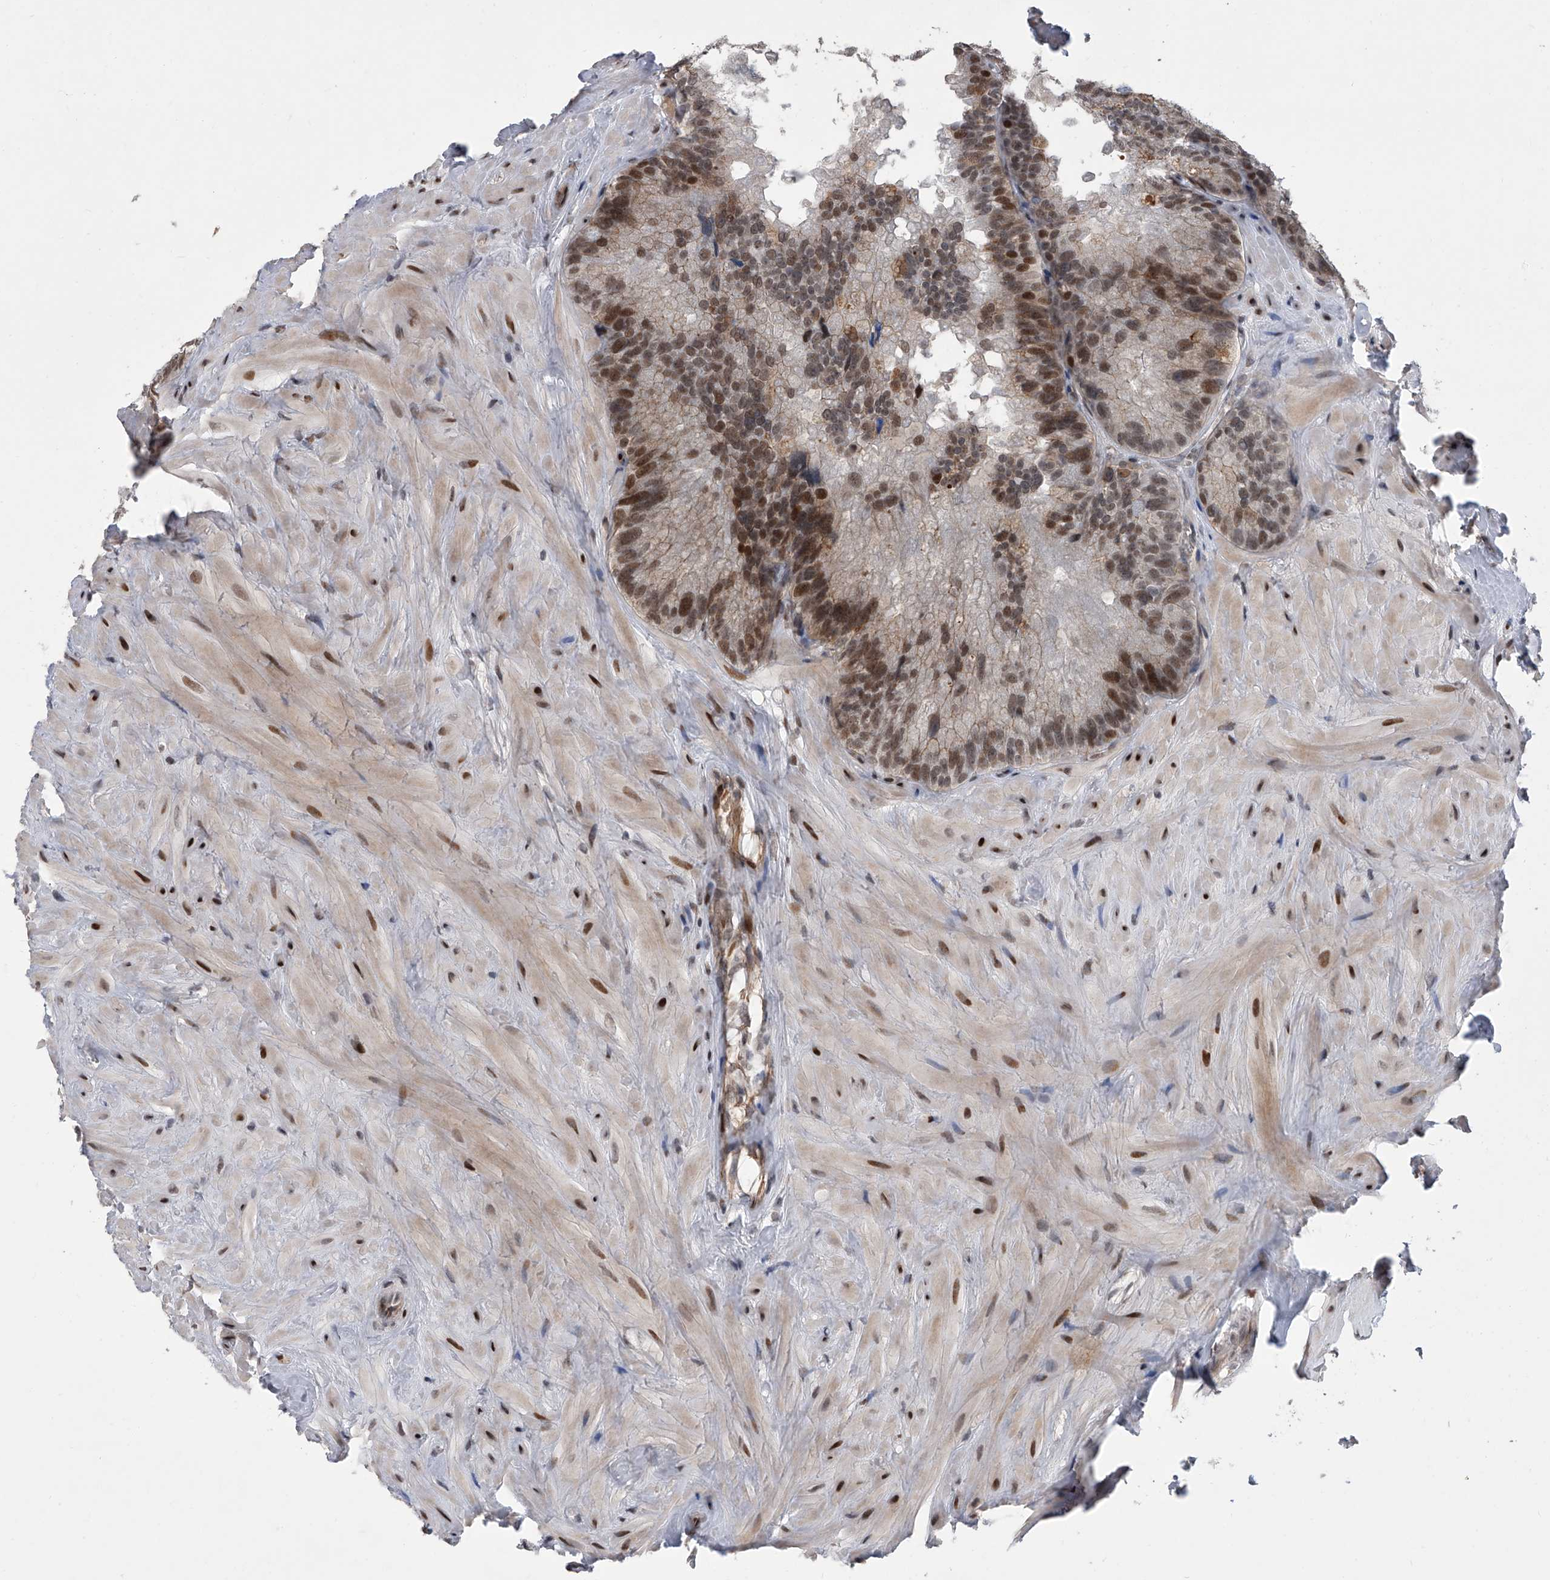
{"staining": {"intensity": "moderate", "quantity": ">75%", "location": "nuclear"}, "tissue": "seminal vesicle", "cell_type": "Glandular cells", "image_type": "normal", "snomed": [{"axis": "morphology", "description": "Normal tissue, NOS"}, {"axis": "topography", "description": "Seminal veicle"}], "caption": "Protein expression analysis of normal seminal vesicle exhibits moderate nuclear staining in approximately >75% of glandular cells. Ihc stains the protein of interest in brown and the nuclei are stained blue.", "gene": "ZNF426", "patient": {"sex": "male", "age": 80}}